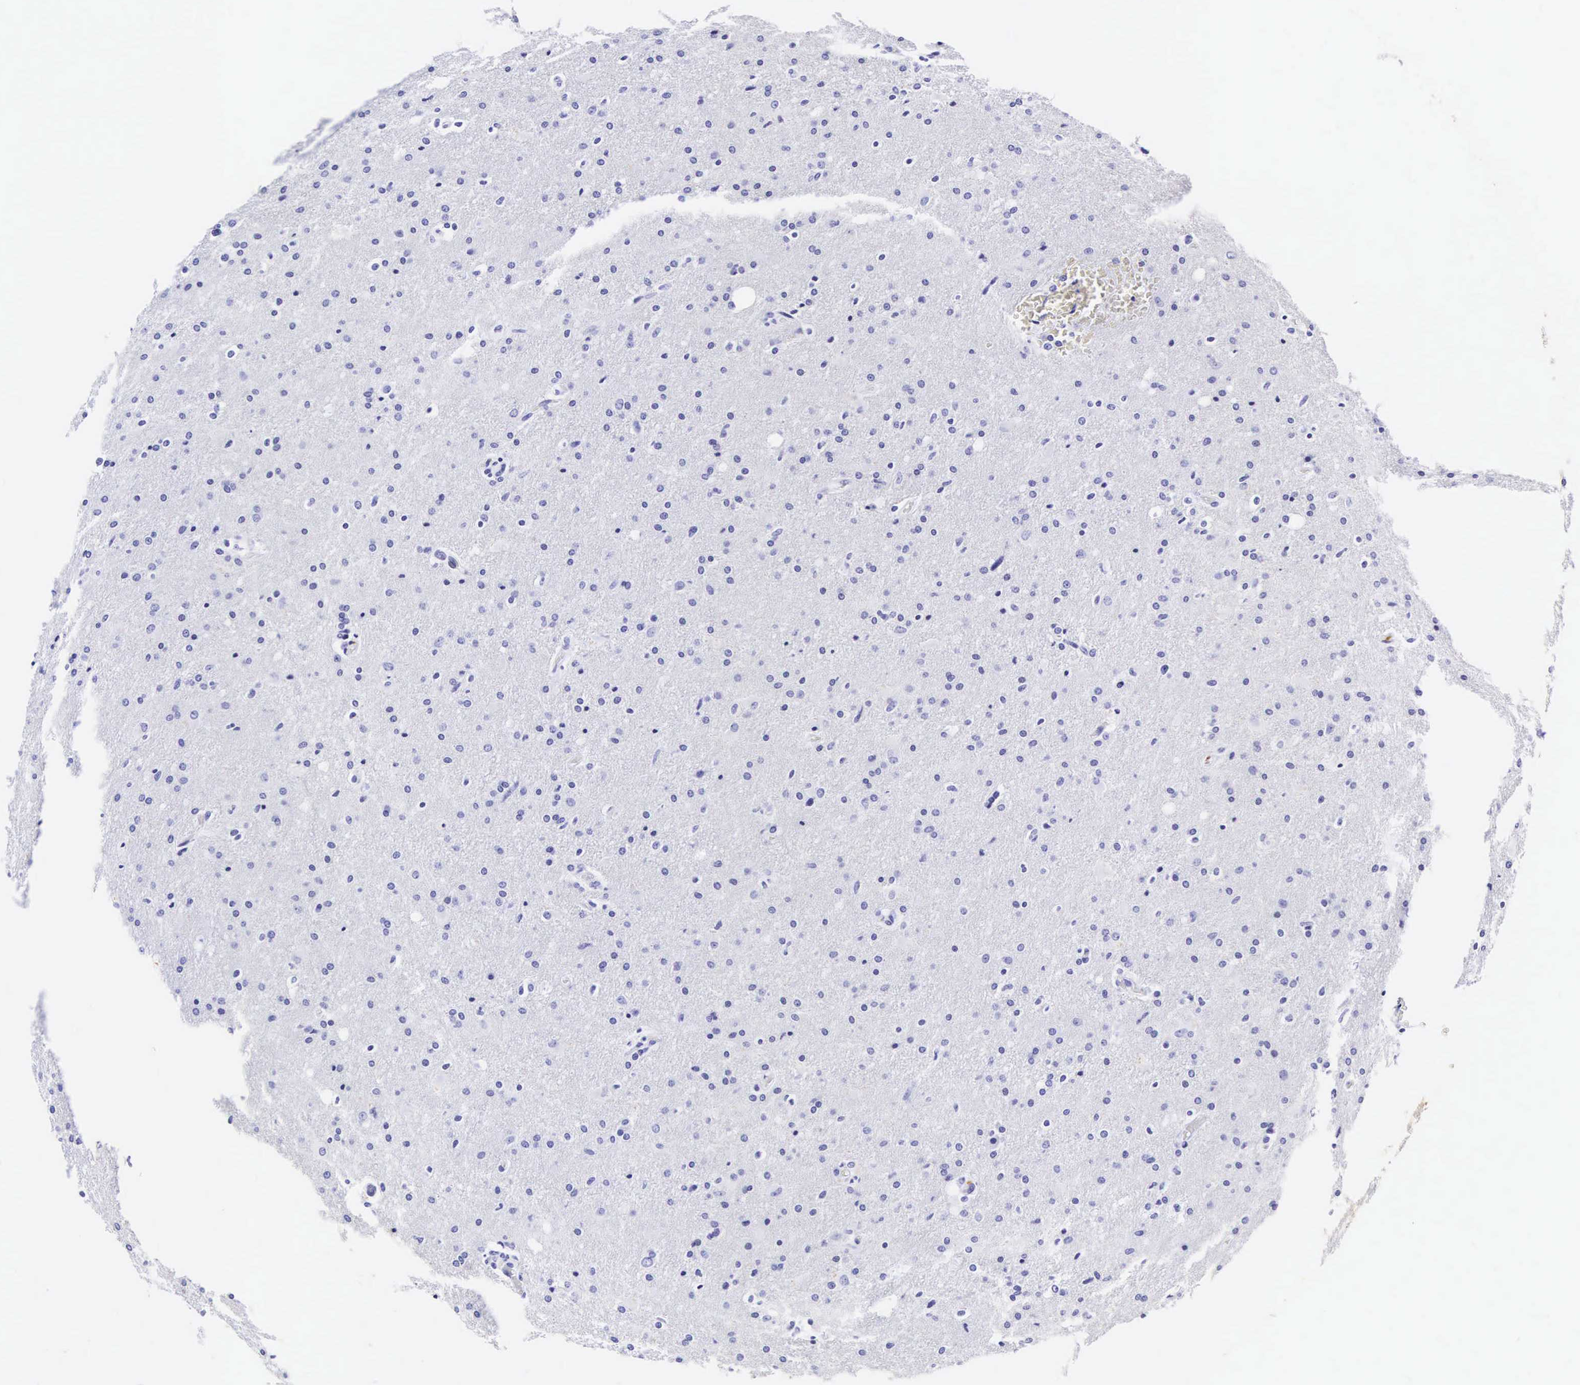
{"staining": {"intensity": "negative", "quantity": "none", "location": "none"}, "tissue": "glioma", "cell_type": "Tumor cells", "image_type": "cancer", "snomed": [{"axis": "morphology", "description": "Glioma, malignant, High grade"}, {"axis": "topography", "description": "Brain"}], "caption": "There is no significant positivity in tumor cells of malignant glioma (high-grade).", "gene": "CD1A", "patient": {"sex": "male", "age": 68}}